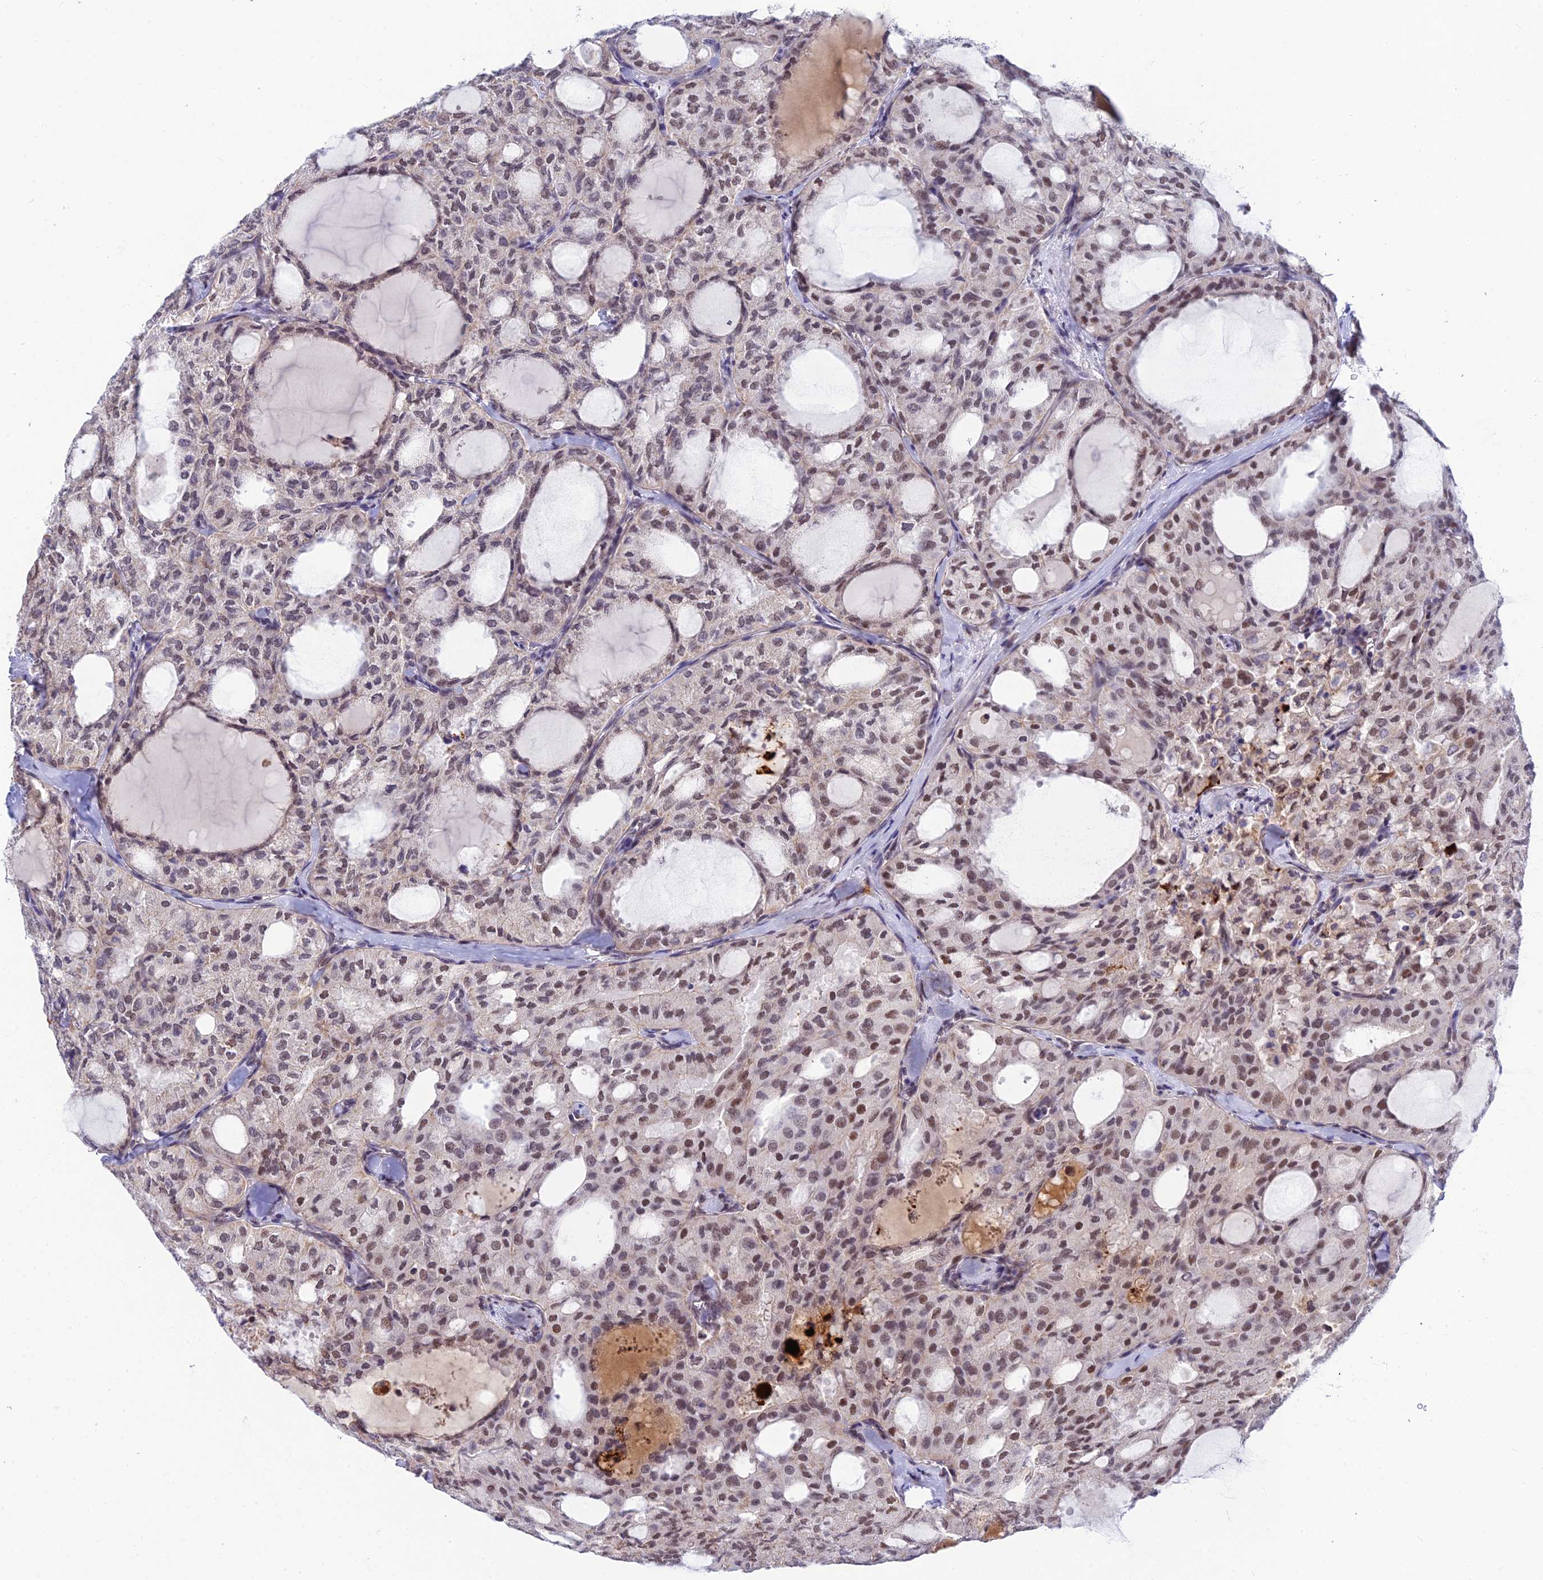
{"staining": {"intensity": "moderate", "quantity": ">75%", "location": "nuclear"}, "tissue": "thyroid cancer", "cell_type": "Tumor cells", "image_type": "cancer", "snomed": [{"axis": "morphology", "description": "Follicular adenoma carcinoma, NOS"}, {"axis": "topography", "description": "Thyroid gland"}], "caption": "Human follicular adenoma carcinoma (thyroid) stained with a brown dye shows moderate nuclear positive staining in about >75% of tumor cells.", "gene": "C2orf49", "patient": {"sex": "male", "age": 75}}